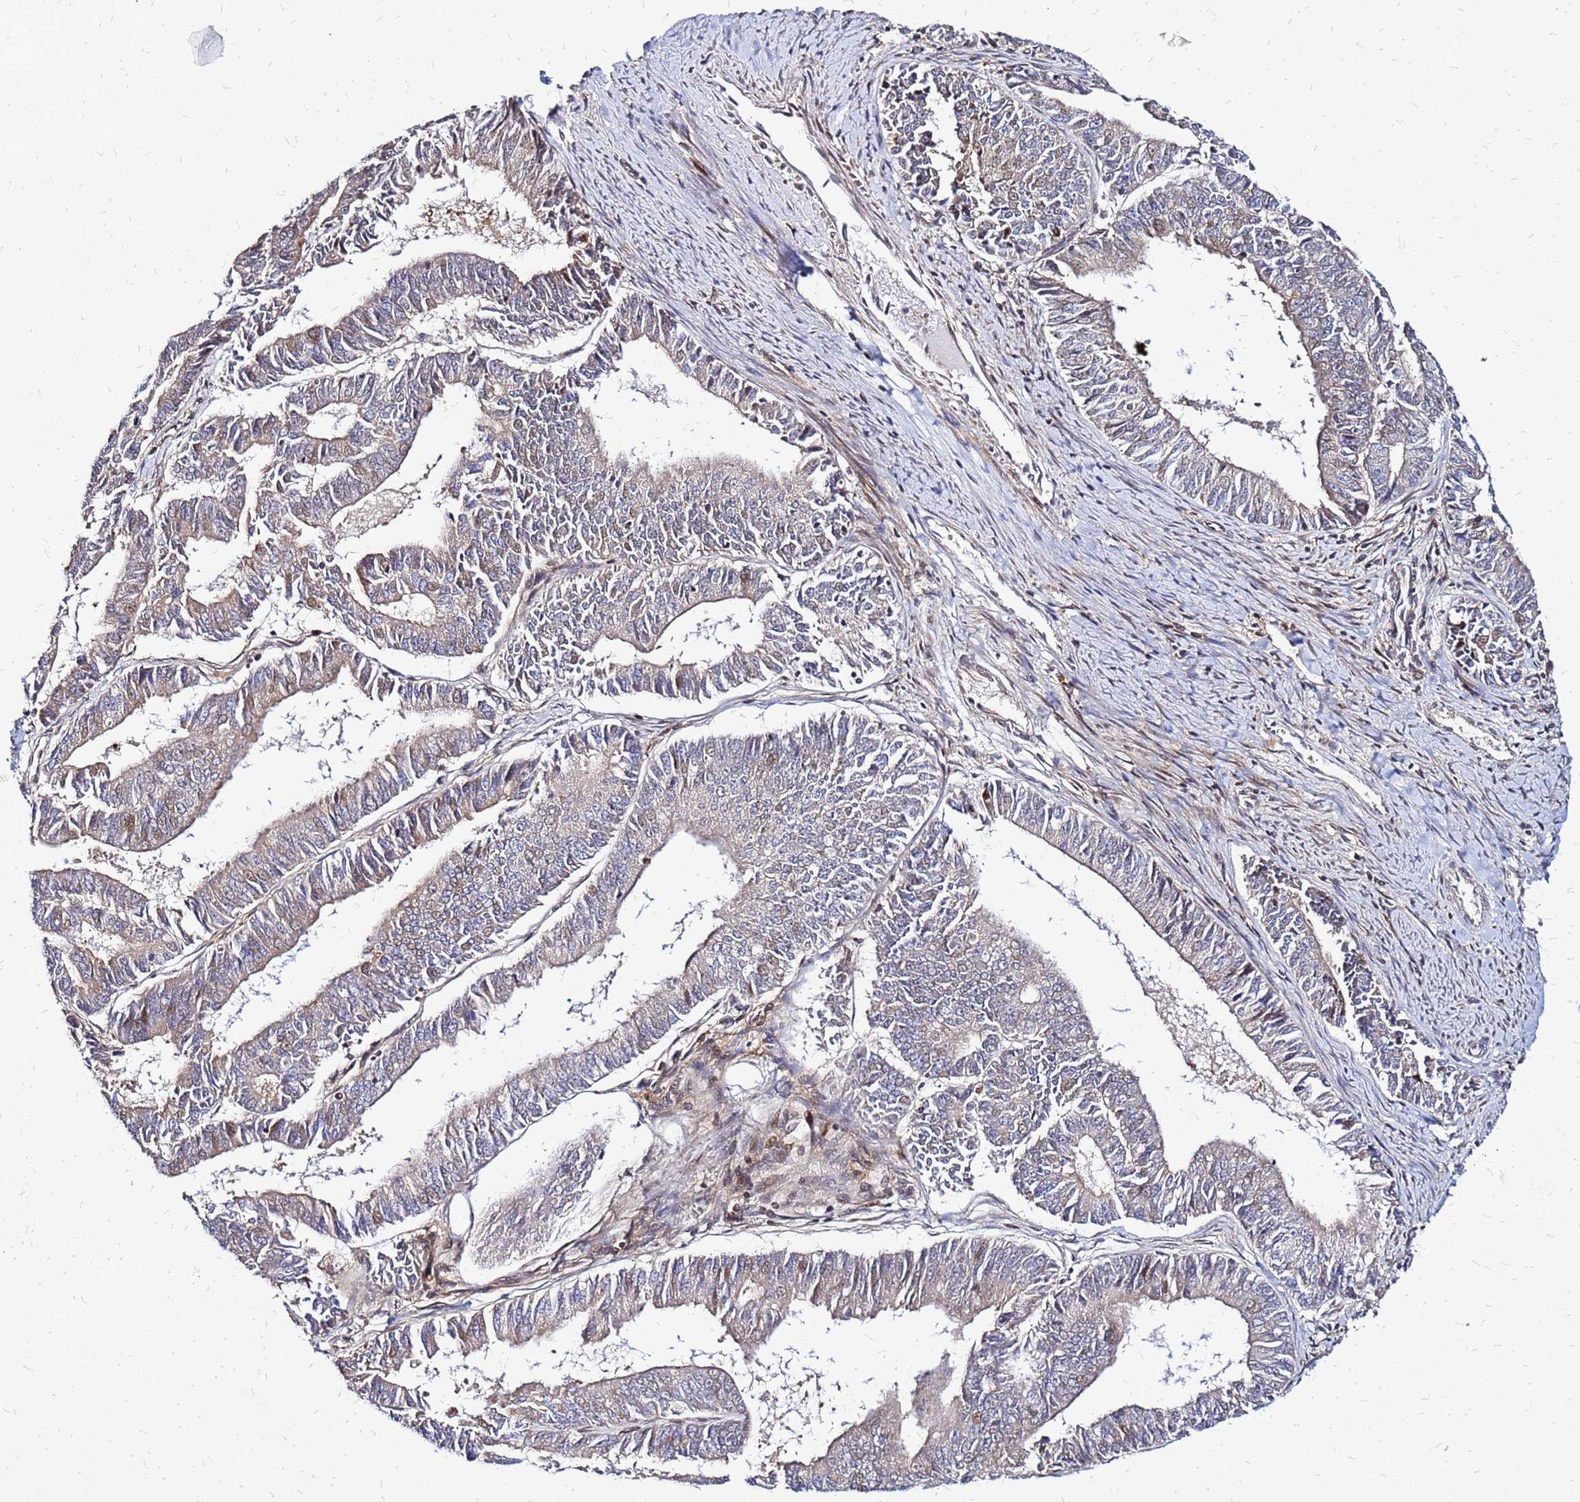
{"staining": {"intensity": "weak", "quantity": "25%-75%", "location": "cytoplasmic/membranous"}, "tissue": "endometrial cancer", "cell_type": "Tumor cells", "image_type": "cancer", "snomed": [{"axis": "morphology", "description": "Adenocarcinoma, NOS"}, {"axis": "topography", "description": "Endometrium"}], "caption": "The immunohistochemical stain shows weak cytoplasmic/membranous expression in tumor cells of endometrial adenocarcinoma tissue.", "gene": "CYBC1", "patient": {"sex": "female", "age": 73}}